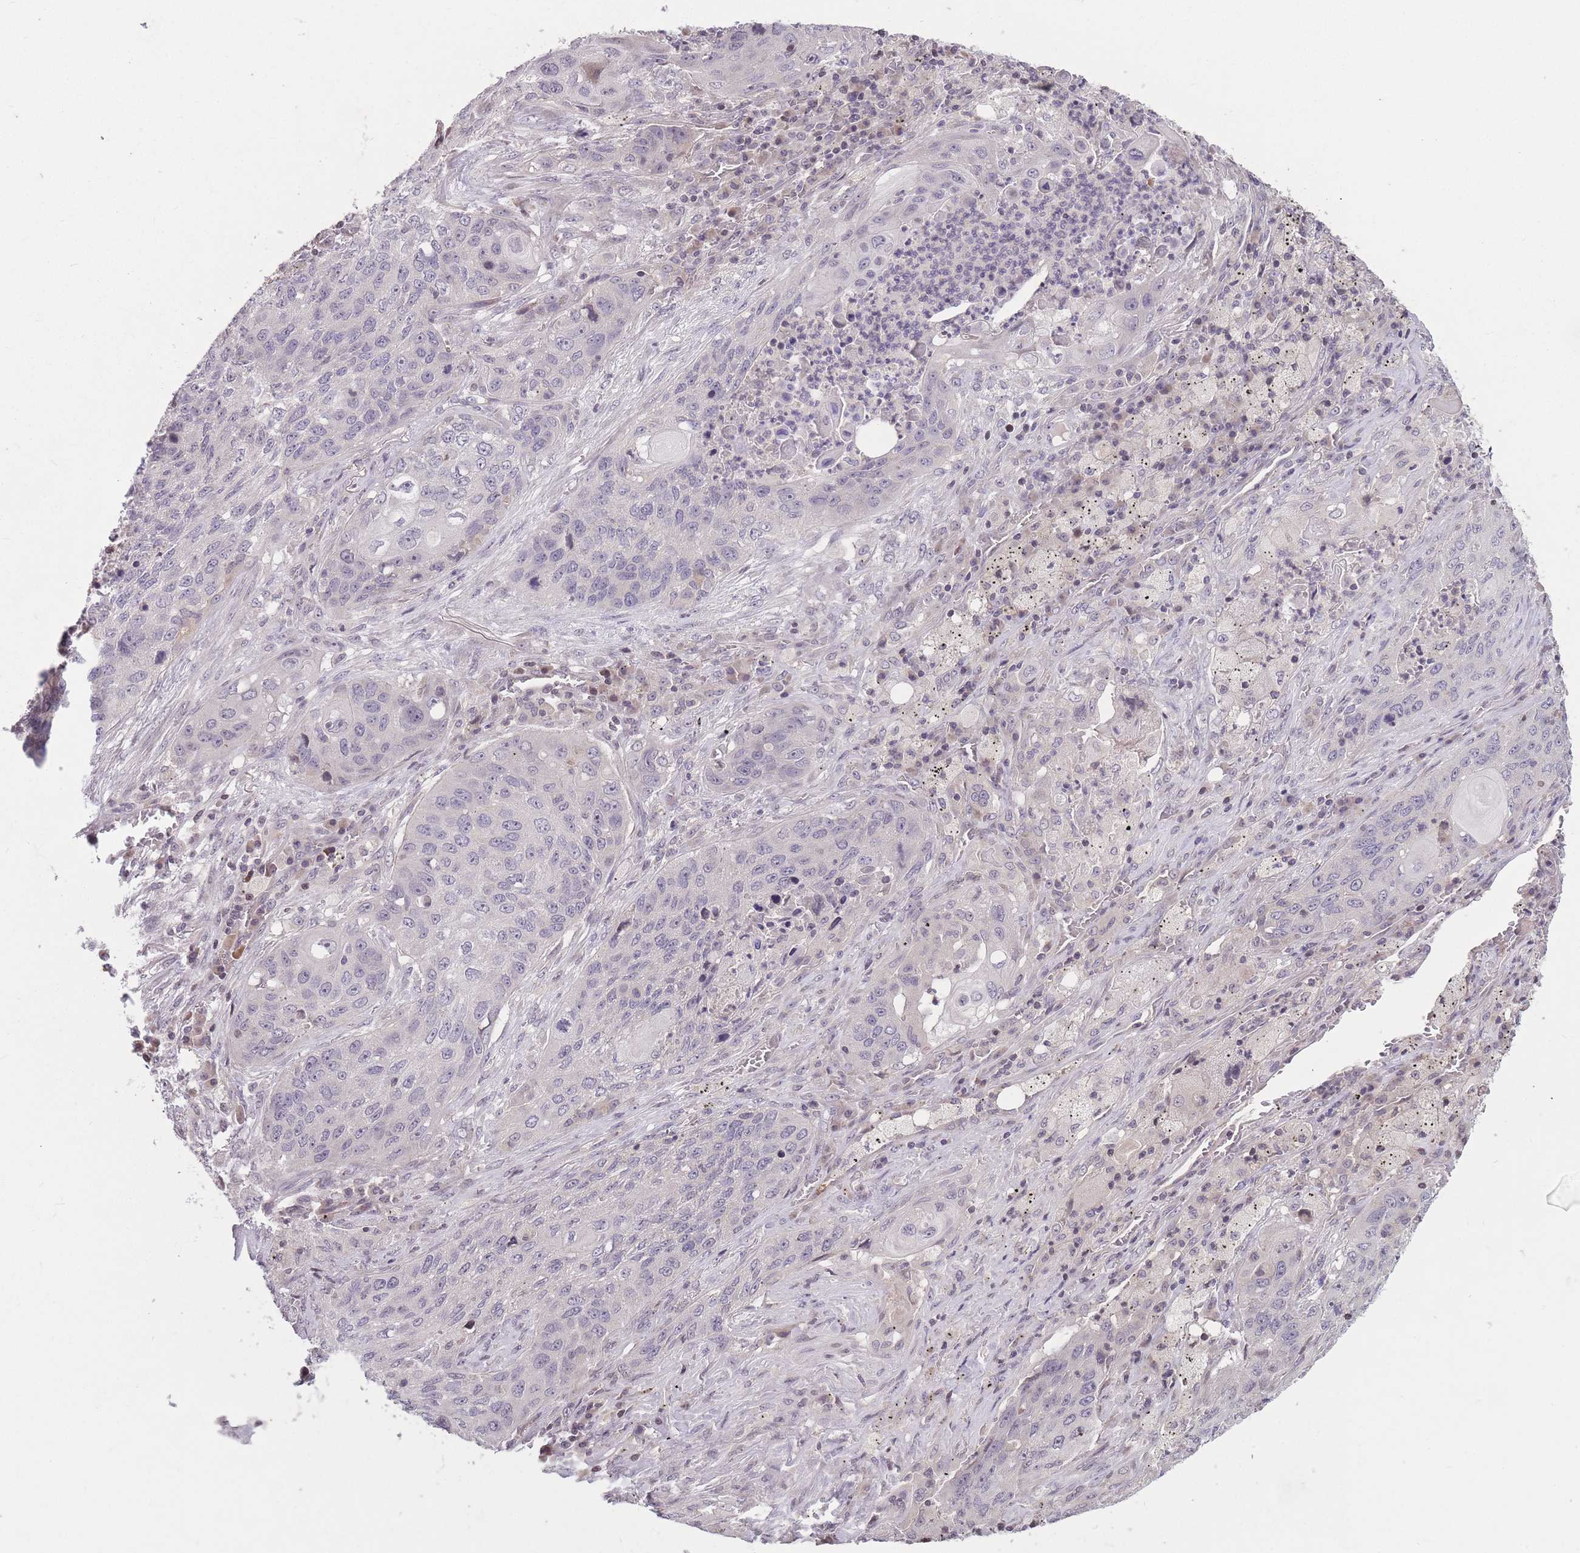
{"staining": {"intensity": "negative", "quantity": "none", "location": "none"}, "tissue": "lung cancer", "cell_type": "Tumor cells", "image_type": "cancer", "snomed": [{"axis": "morphology", "description": "Squamous cell carcinoma, NOS"}, {"axis": "topography", "description": "Lung"}], "caption": "This is a image of immunohistochemistry (IHC) staining of lung squamous cell carcinoma, which shows no staining in tumor cells.", "gene": "GGT5", "patient": {"sex": "female", "age": 63}}